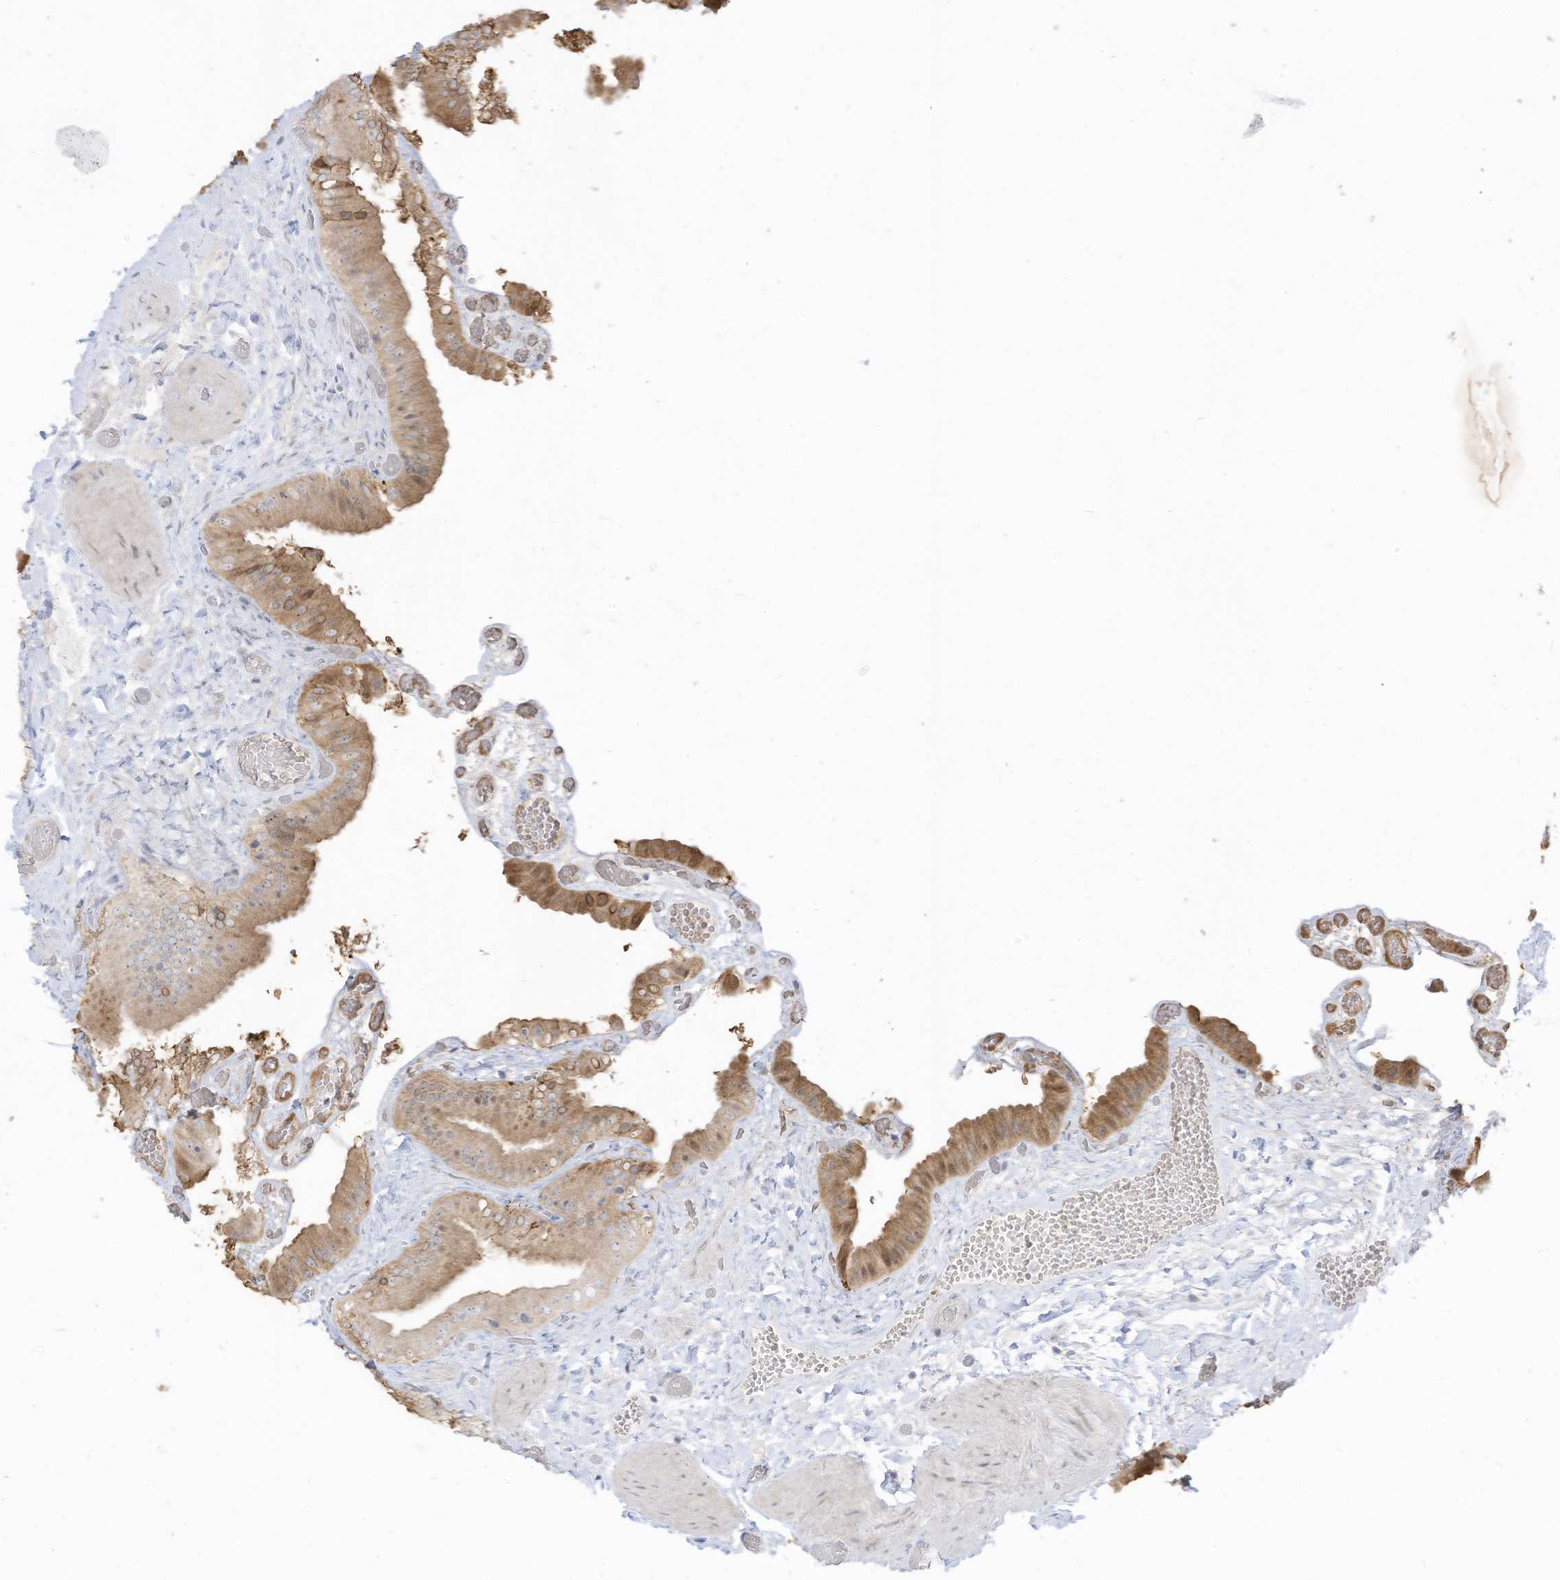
{"staining": {"intensity": "moderate", "quantity": ">75%", "location": "cytoplasmic/membranous"}, "tissue": "gallbladder", "cell_type": "Glandular cells", "image_type": "normal", "snomed": [{"axis": "morphology", "description": "Normal tissue, NOS"}, {"axis": "topography", "description": "Gallbladder"}], "caption": "Protein expression analysis of unremarkable gallbladder shows moderate cytoplasmic/membranous expression in about >75% of glandular cells.", "gene": "ASPRV1", "patient": {"sex": "female", "age": 64}}